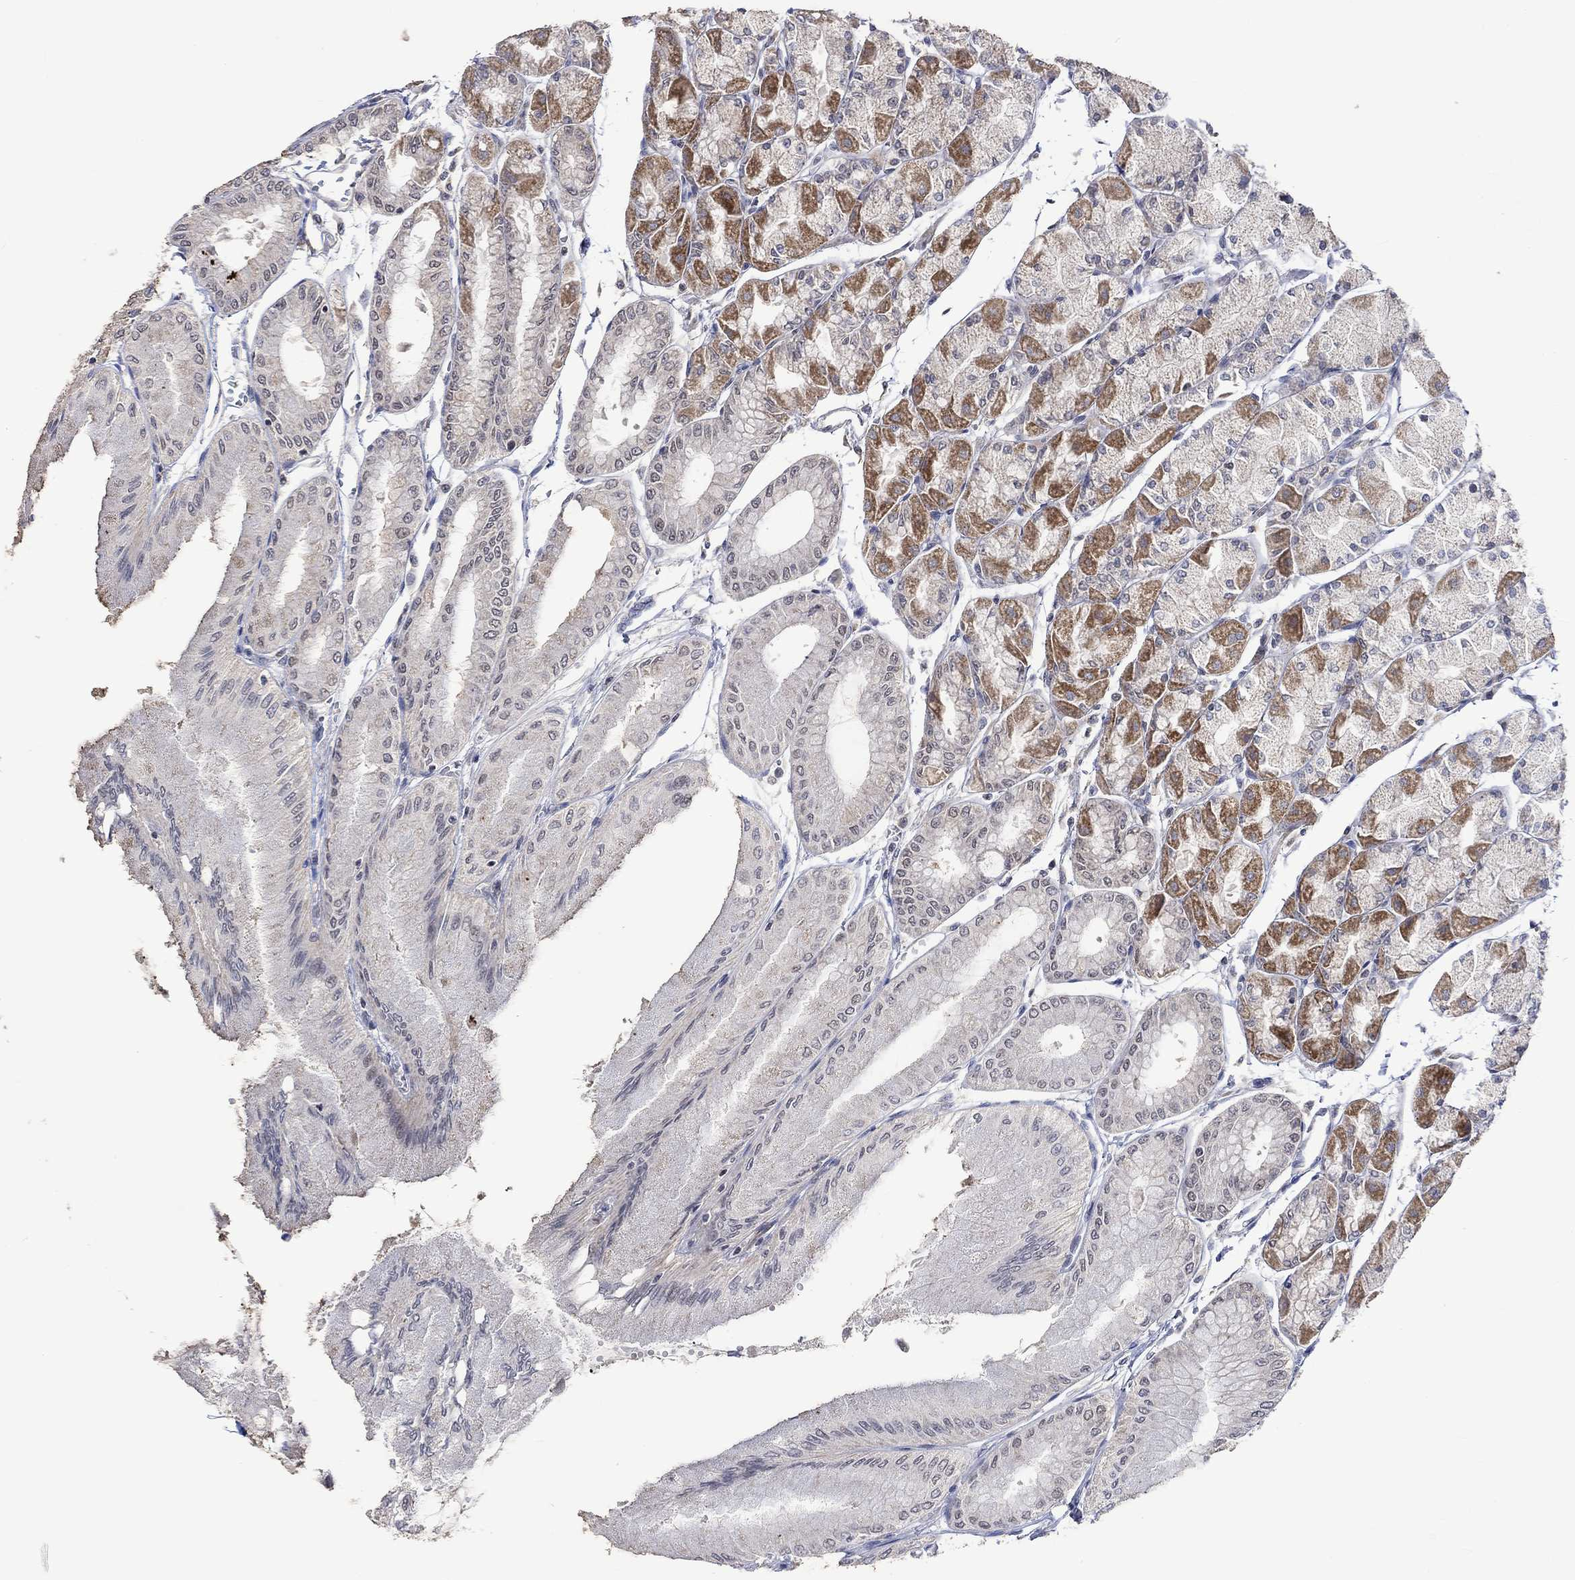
{"staining": {"intensity": "strong", "quantity": "<25%", "location": "cytoplasmic/membranous"}, "tissue": "stomach", "cell_type": "Glandular cells", "image_type": "normal", "snomed": [{"axis": "morphology", "description": "Normal tissue, NOS"}, {"axis": "topography", "description": "Stomach, upper"}], "caption": "Benign stomach displays strong cytoplasmic/membranous expression in approximately <25% of glandular cells, visualized by immunohistochemistry. (Brightfield microscopy of DAB IHC at high magnification).", "gene": "SLC48A1", "patient": {"sex": "male", "age": 60}}